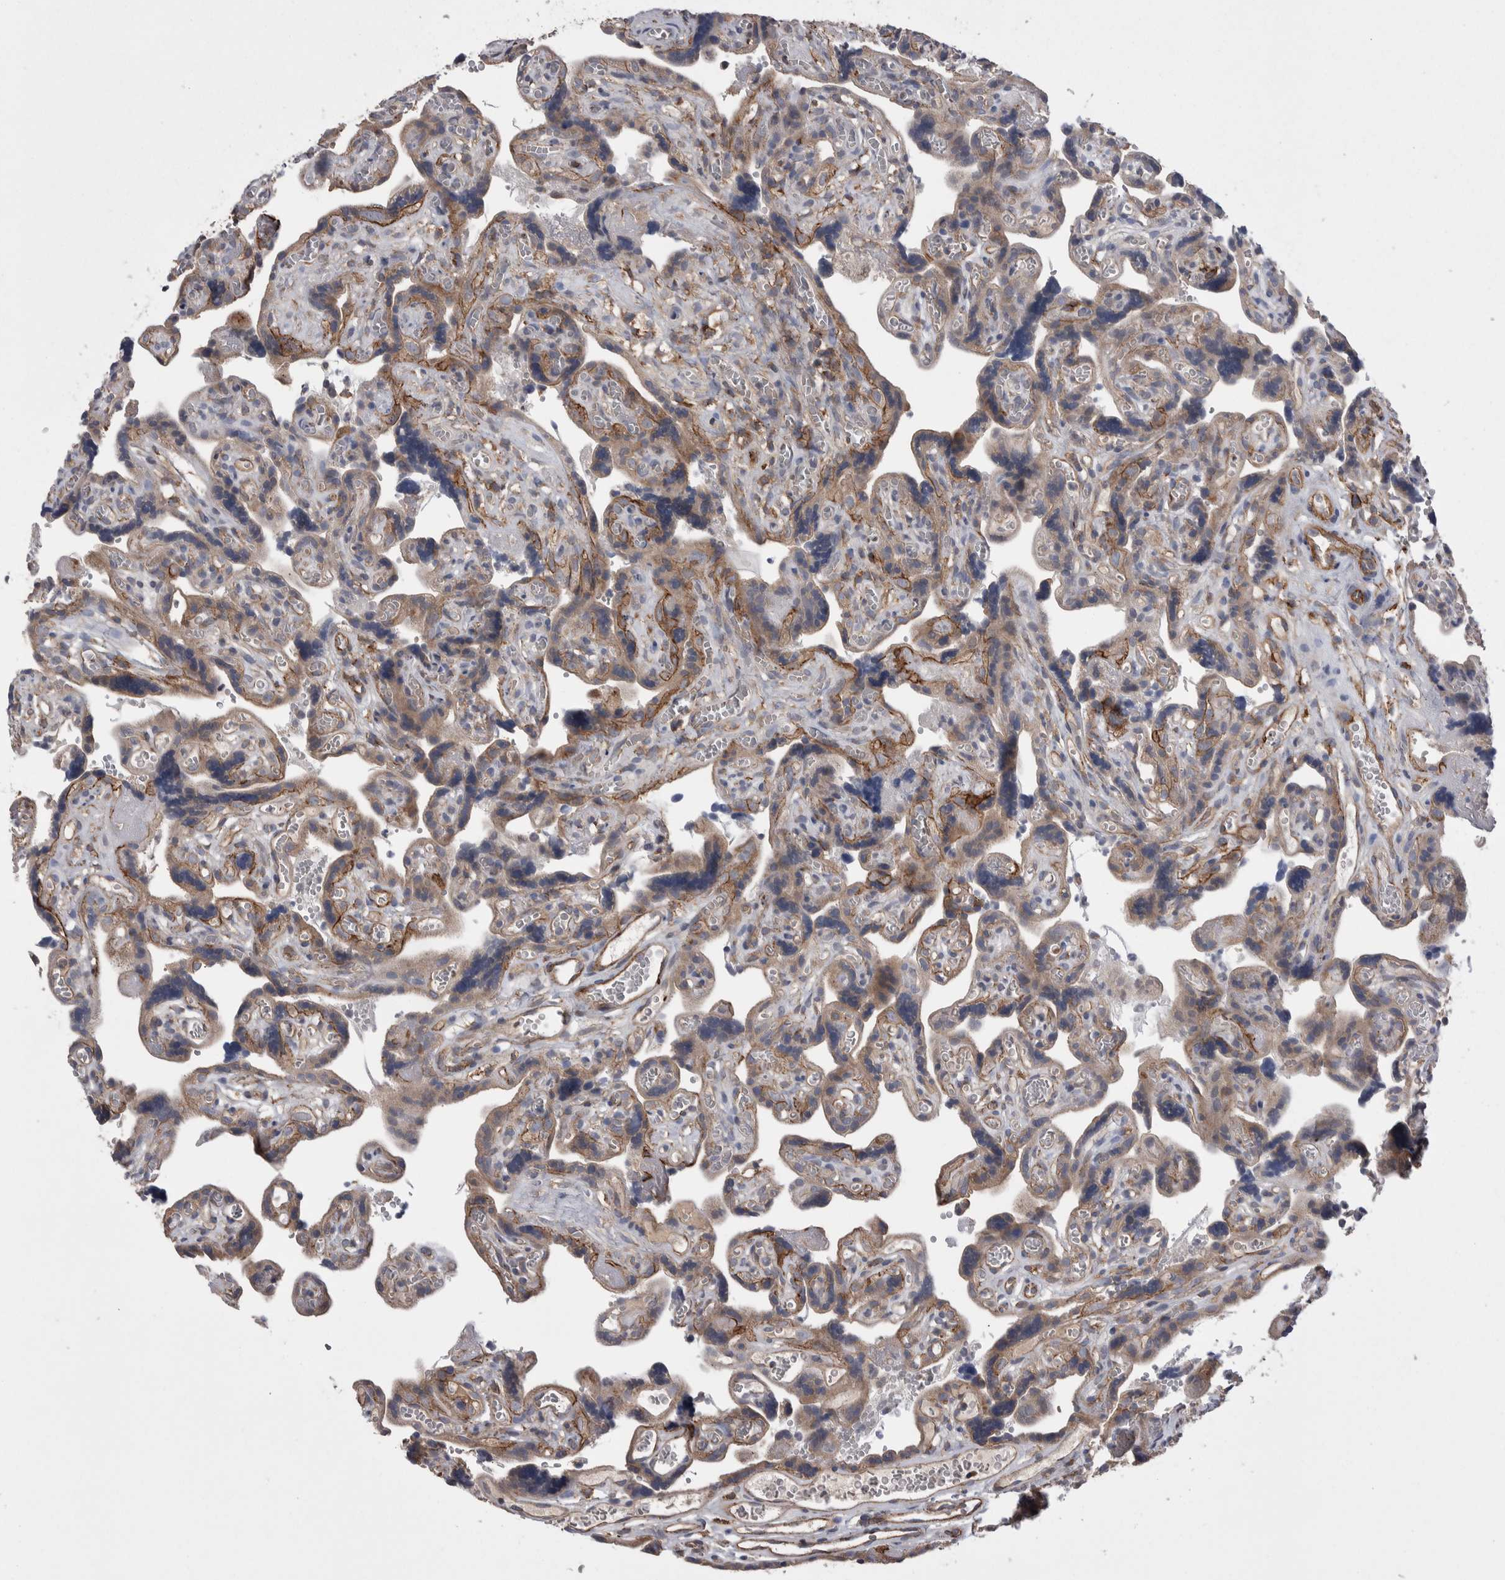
{"staining": {"intensity": "moderate", "quantity": ">75%", "location": "cytoplasmic/membranous"}, "tissue": "placenta", "cell_type": "Trophoblastic cells", "image_type": "normal", "snomed": [{"axis": "morphology", "description": "Normal tissue, NOS"}, {"axis": "topography", "description": "Placenta"}], "caption": "A medium amount of moderate cytoplasmic/membranous positivity is present in about >75% of trophoblastic cells in benign placenta.", "gene": "LIMA1", "patient": {"sex": "female", "age": 30}}